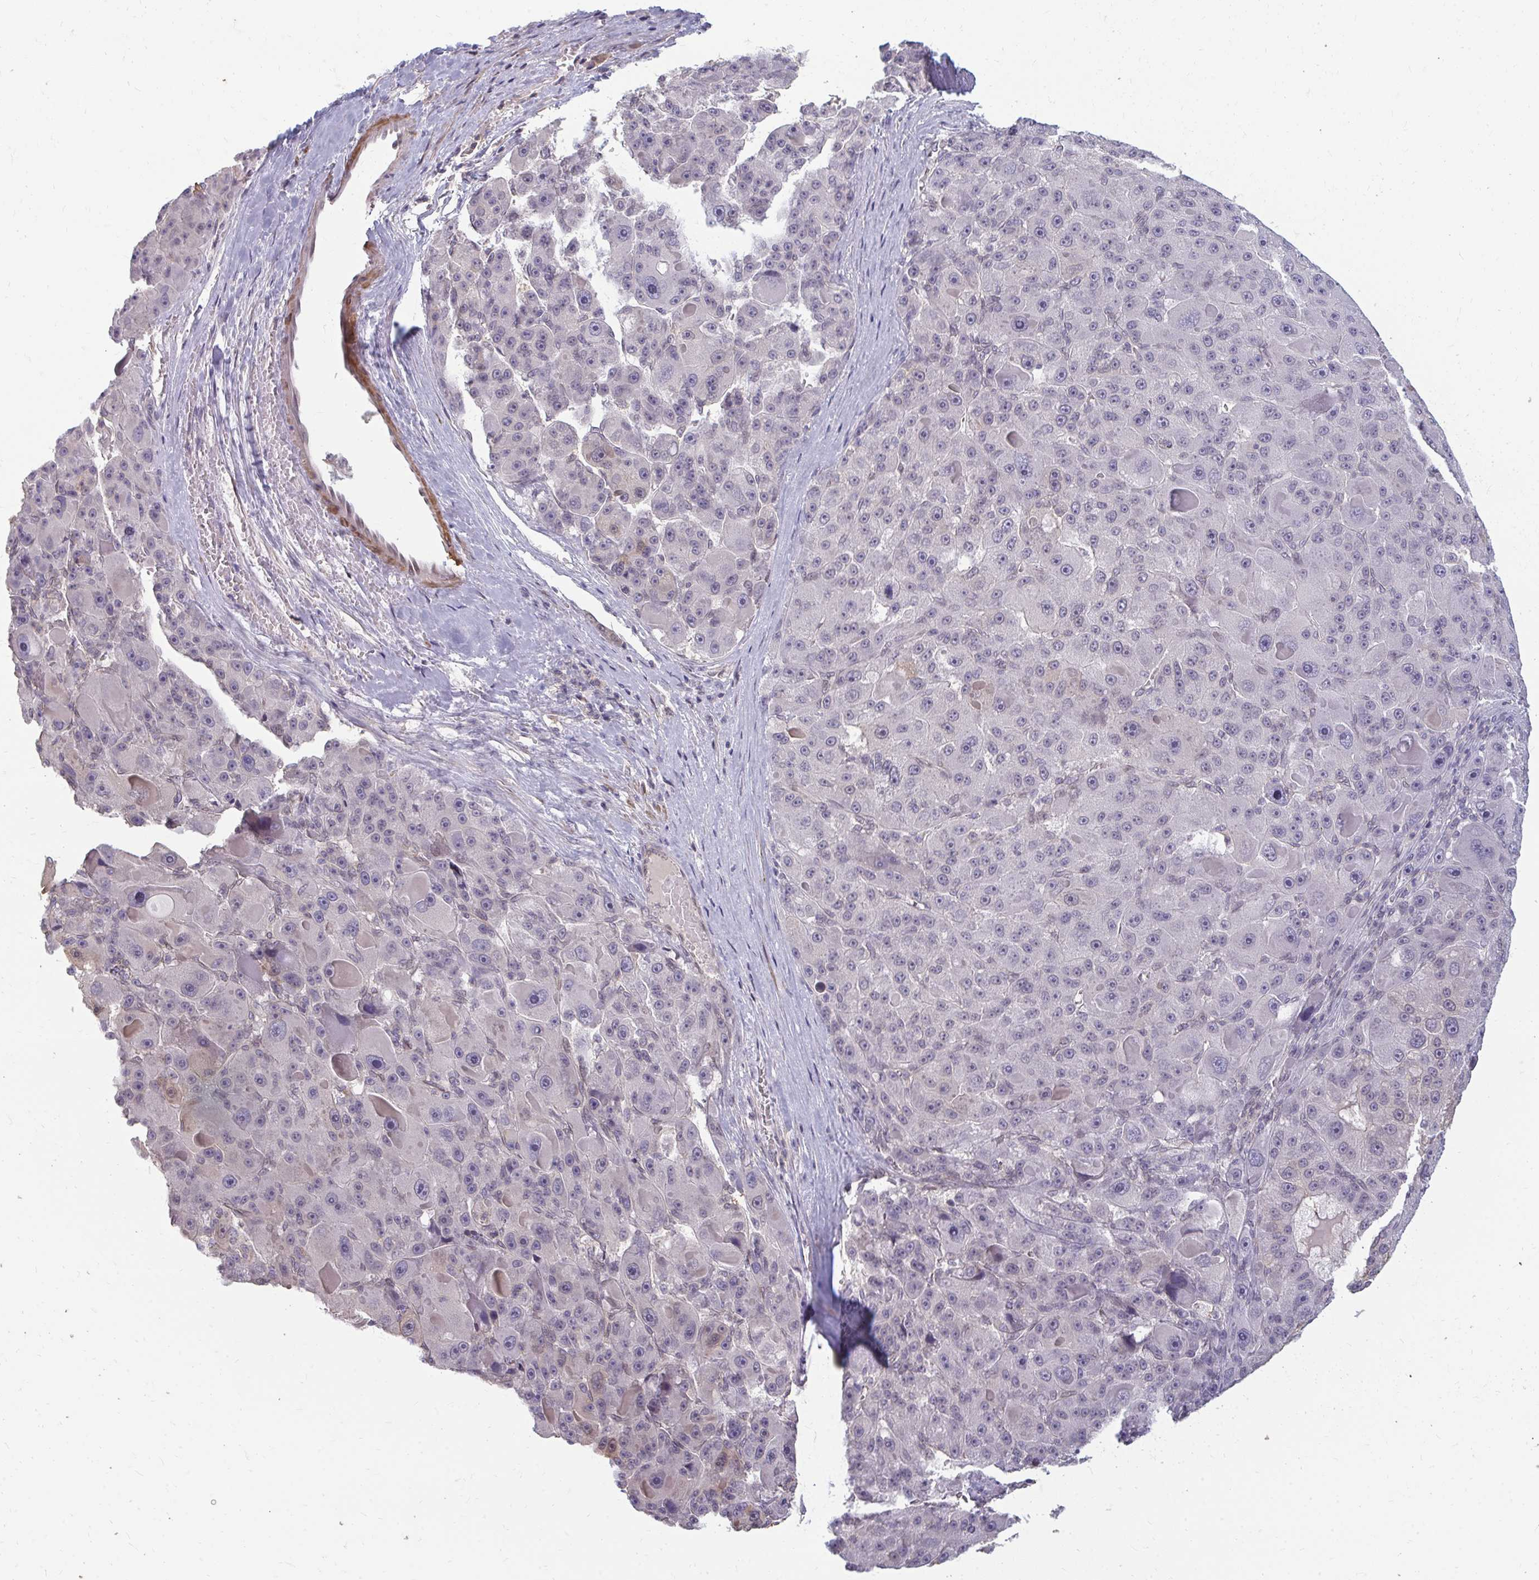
{"staining": {"intensity": "negative", "quantity": "none", "location": "none"}, "tissue": "liver cancer", "cell_type": "Tumor cells", "image_type": "cancer", "snomed": [{"axis": "morphology", "description": "Carcinoma, Hepatocellular, NOS"}, {"axis": "topography", "description": "Liver"}], "caption": "This micrograph is of liver cancer (hepatocellular carcinoma) stained with immunohistochemistry (IHC) to label a protein in brown with the nuclei are counter-stained blue. There is no staining in tumor cells. (Stains: DAB IHC with hematoxylin counter stain, Microscopy: brightfield microscopy at high magnification).", "gene": "GPC5", "patient": {"sex": "male", "age": 76}}